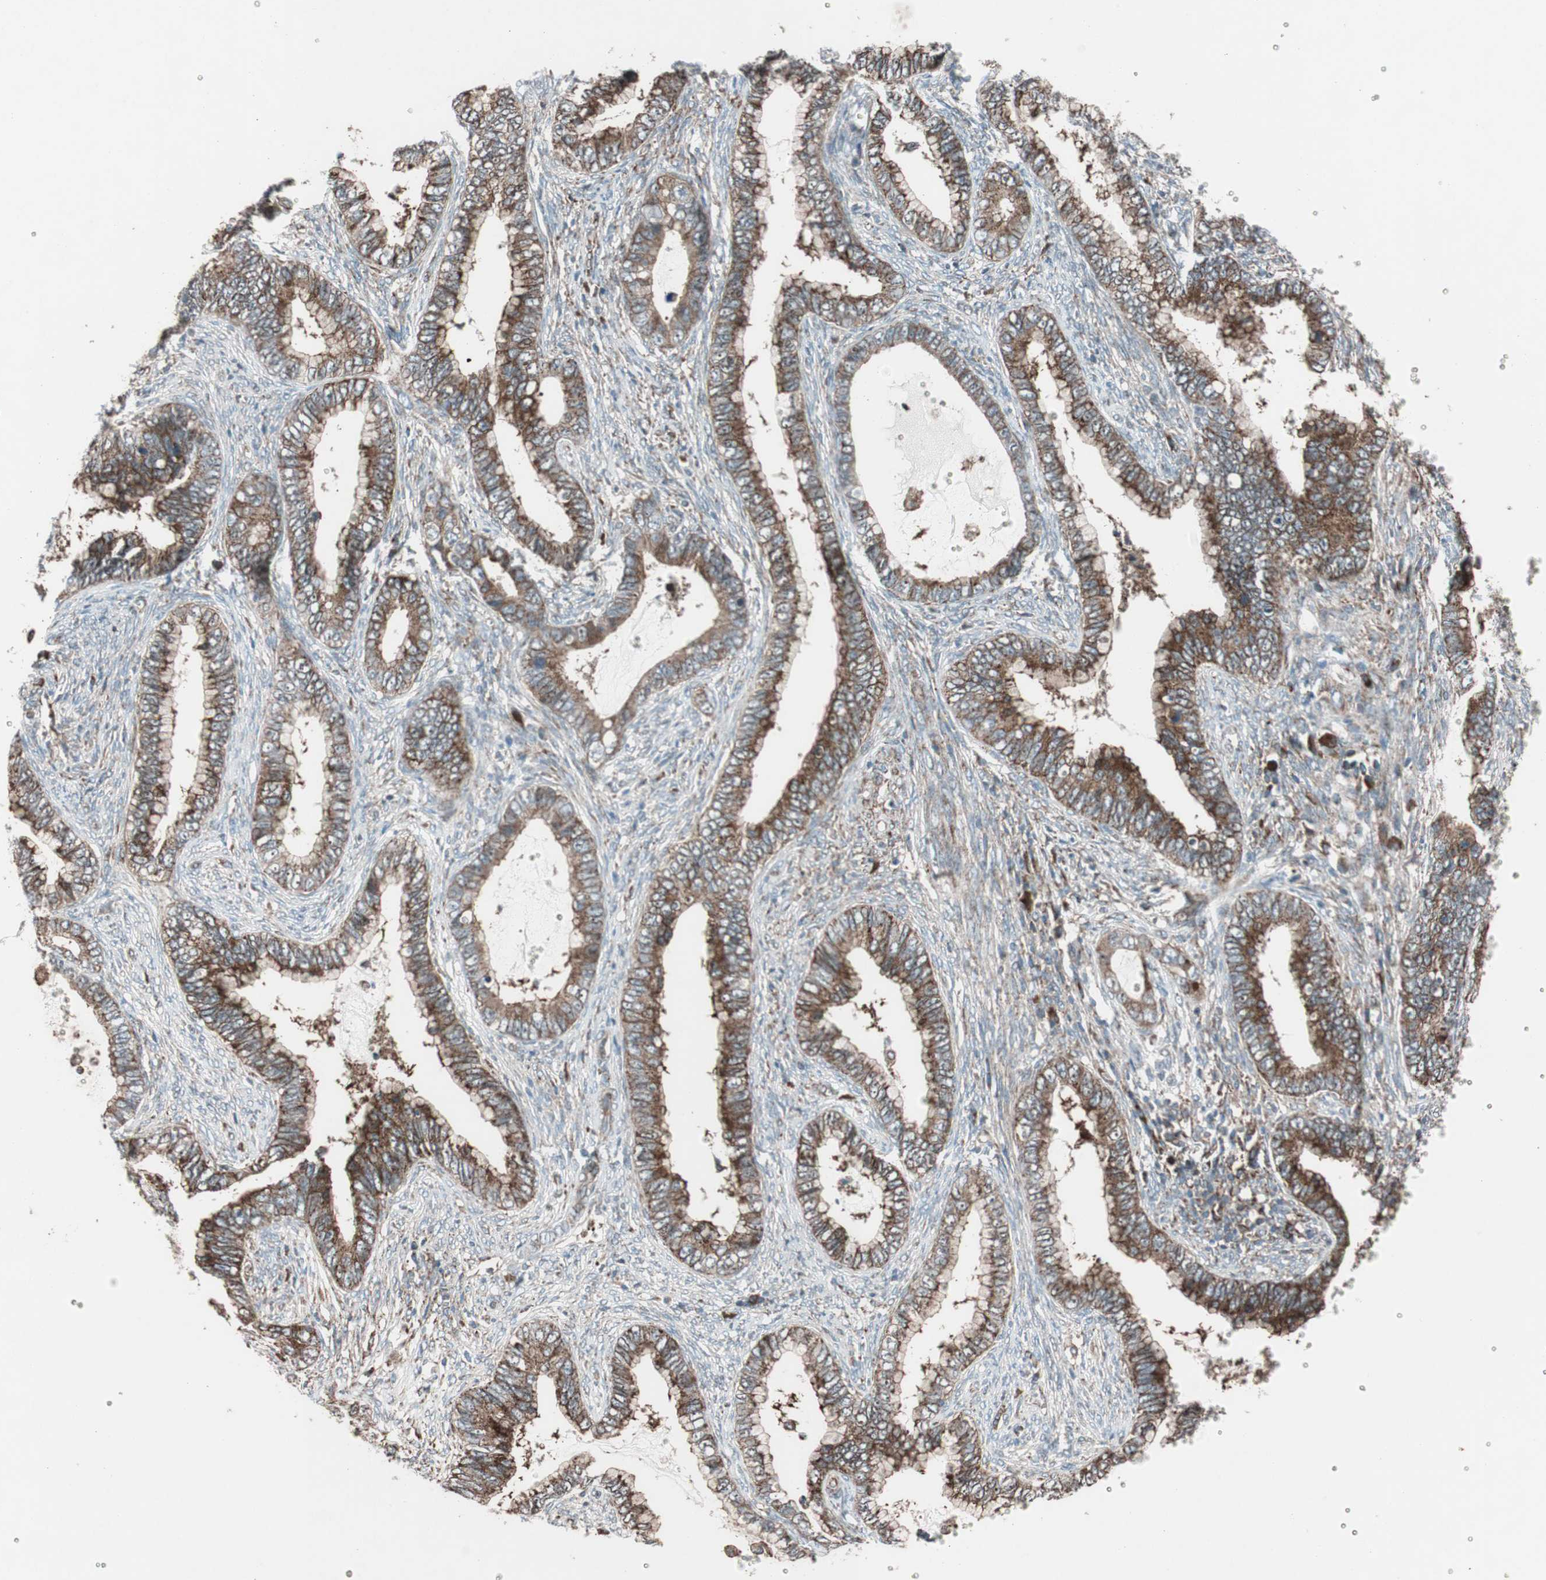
{"staining": {"intensity": "strong", "quantity": ">75%", "location": "cytoplasmic/membranous"}, "tissue": "cervical cancer", "cell_type": "Tumor cells", "image_type": "cancer", "snomed": [{"axis": "morphology", "description": "Adenocarcinoma, NOS"}, {"axis": "topography", "description": "Cervix"}], "caption": "Immunohistochemistry photomicrograph of neoplastic tissue: cervical adenocarcinoma stained using immunohistochemistry (IHC) demonstrates high levels of strong protein expression localized specifically in the cytoplasmic/membranous of tumor cells, appearing as a cytoplasmic/membranous brown color.", "gene": "CCL14", "patient": {"sex": "female", "age": 44}}